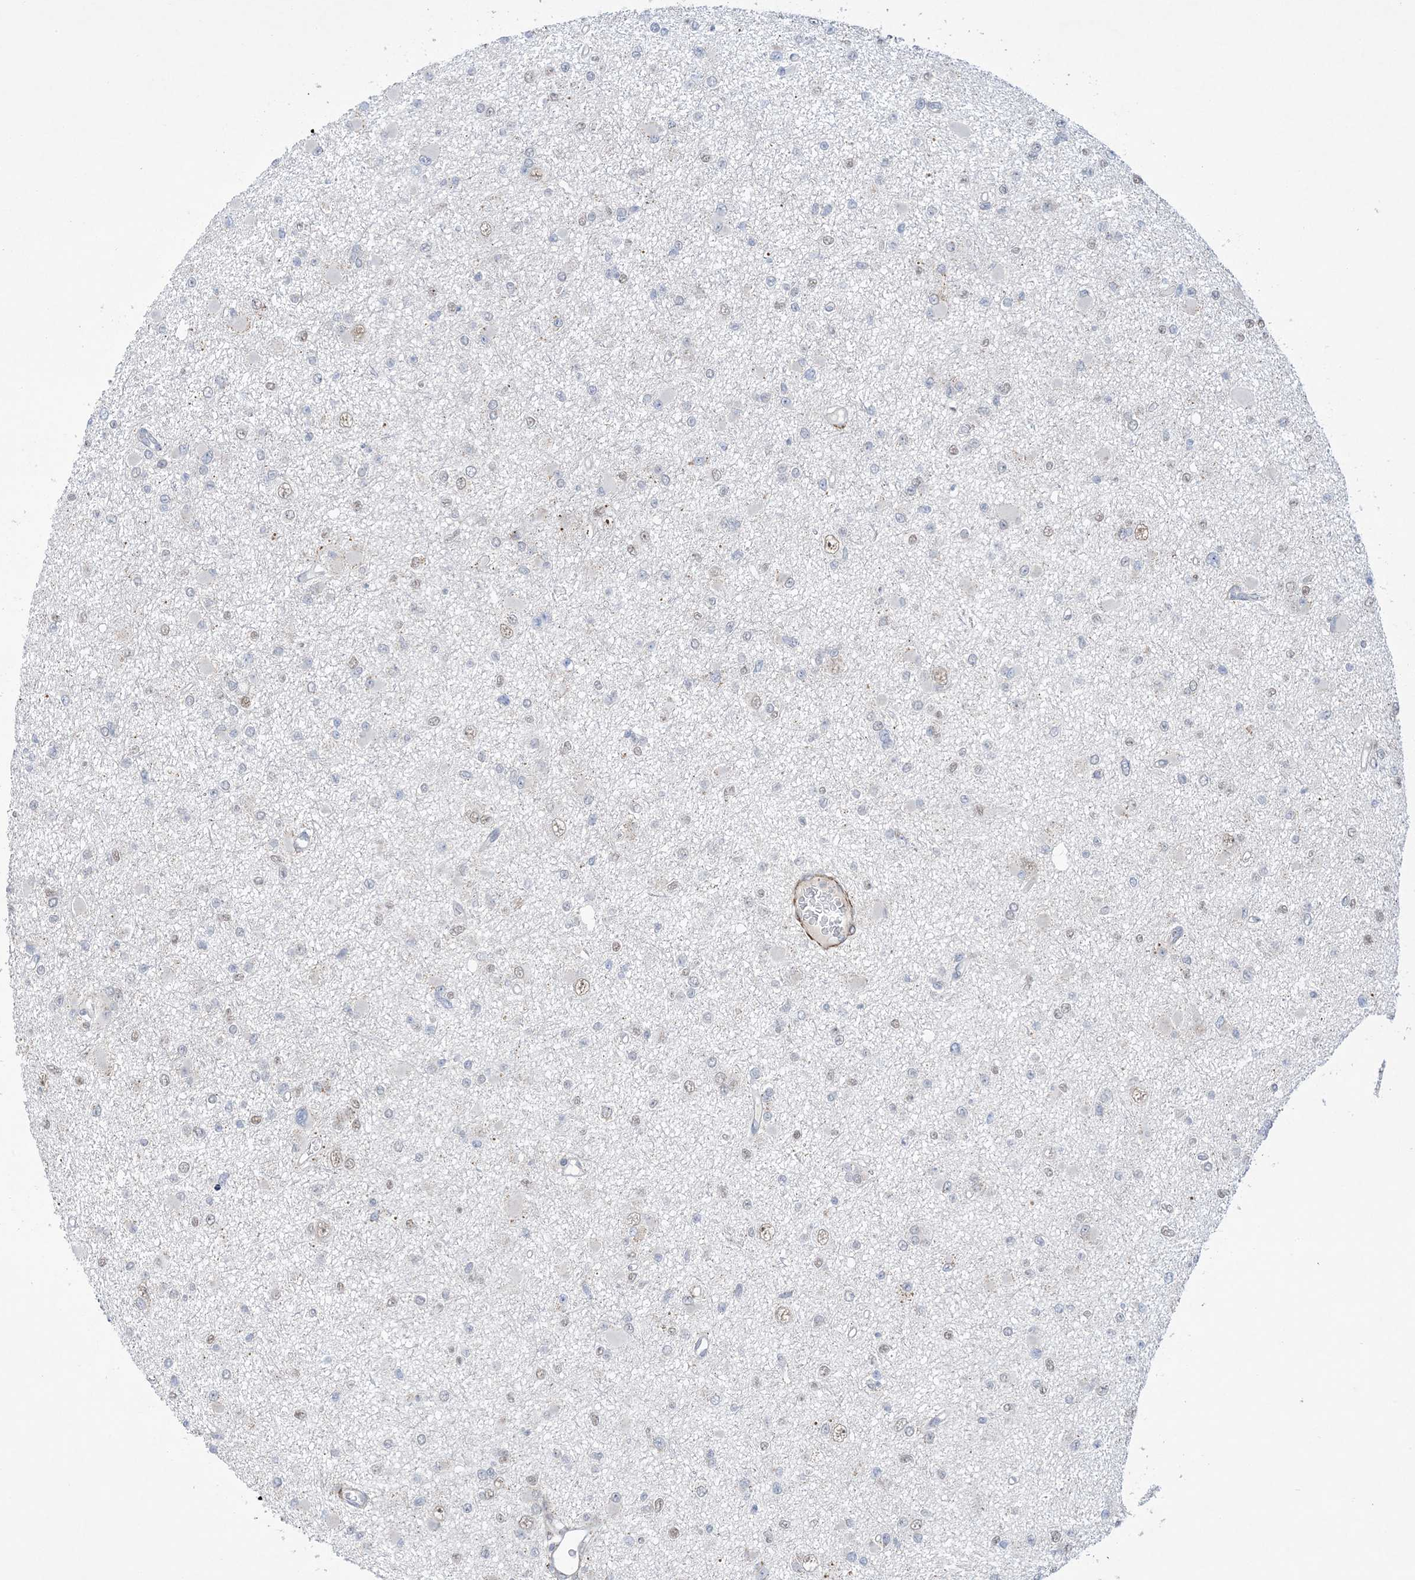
{"staining": {"intensity": "weak", "quantity": "<25%", "location": "nuclear"}, "tissue": "glioma", "cell_type": "Tumor cells", "image_type": "cancer", "snomed": [{"axis": "morphology", "description": "Glioma, malignant, Low grade"}, {"axis": "topography", "description": "Brain"}], "caption": "Human glioma stained for a protein using immunohistochemistry (IHC) exhibits no positivity in tumor cells.", "gene": "ZNF8", "patient": {"sex": "female", "age": 22}}